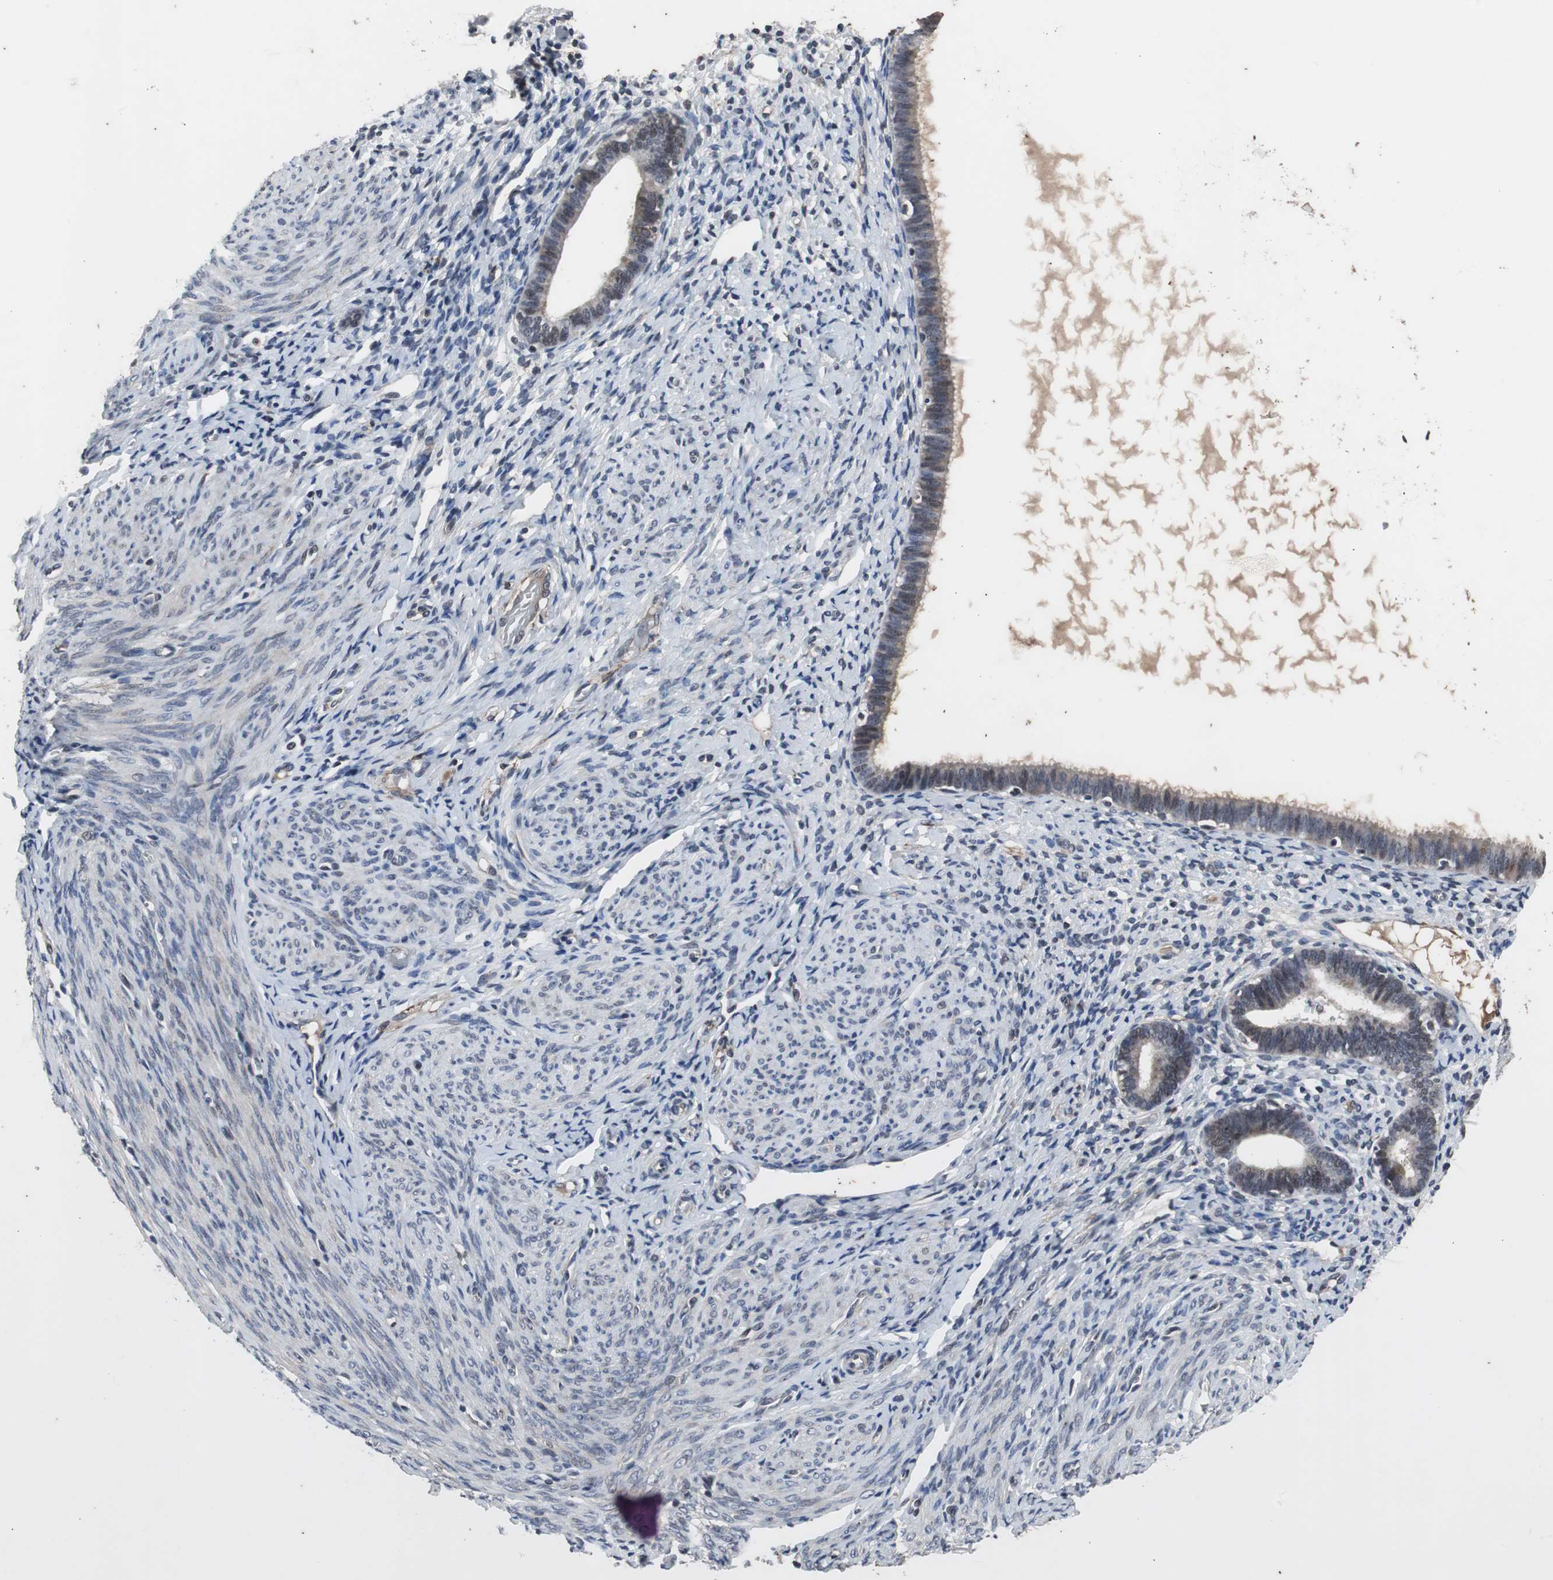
{"staining": {"intensity": "negative", "quantity": "none", "location": "none"}, "tissue": "endometrium", "cell_type": "Cells in endometrial stroma", "image_type": "normal", "snomed": [{"axis": "morphology", "description": "Normal tissue, NOS"}, {"axis": "topography", "description": "Endometrium"}], "caption": "Immunohistochemistry (IHC) image of unremarkable human endometrium stained for a protein (brown), which displays no expression in cells in endometrial stroma. The staining was performed using DAB to visualize the protein expression in brown, while the nuclei were stained in blue with hematoxylin (Magnification: 20x).", "gene": "CRADD", "patient": {"sex": "female", "age": 61}}